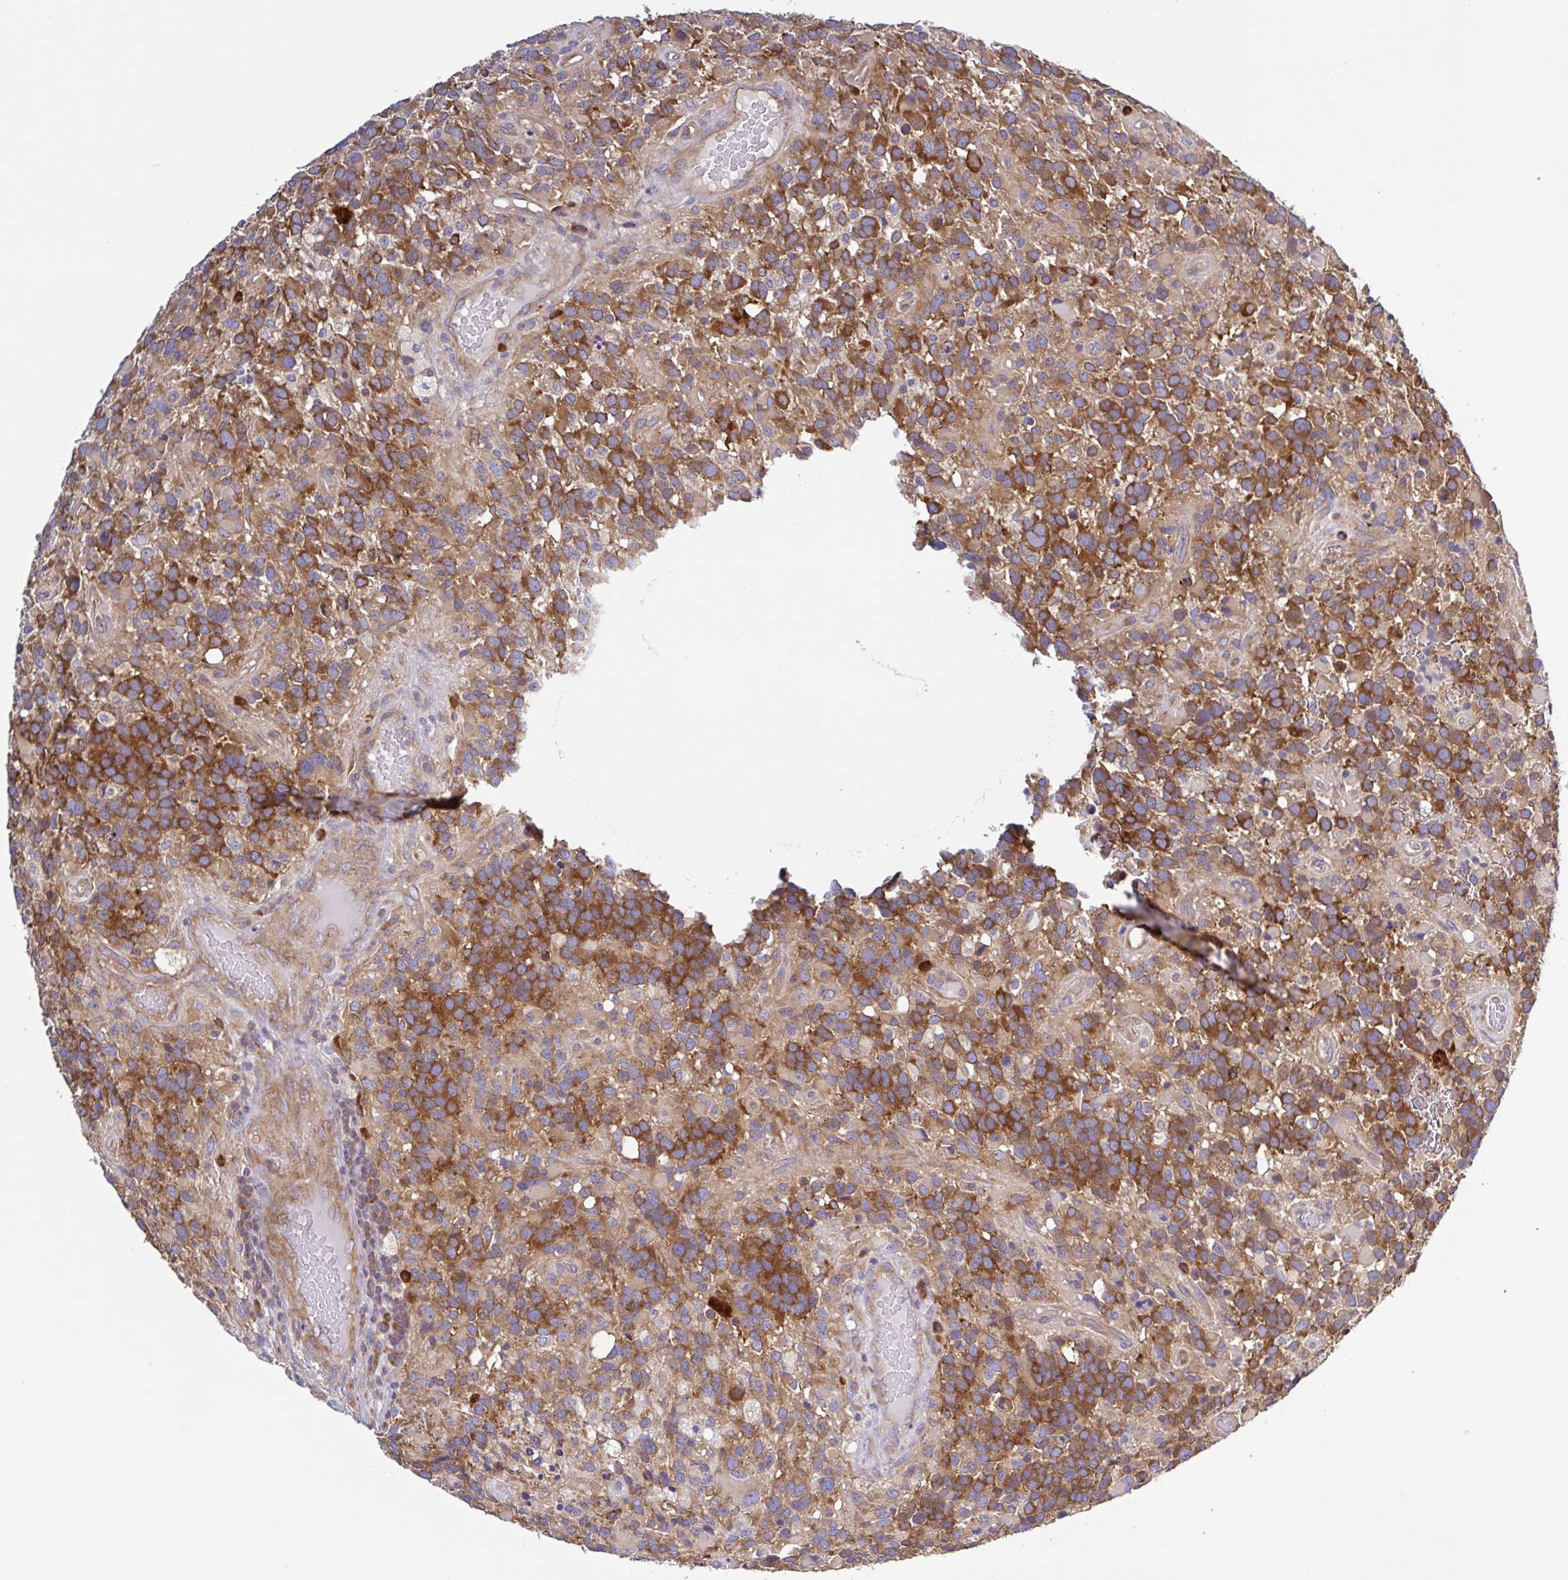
{"staining": {"intensity": "strong", "quantity": "25%-75%", "location": "cytoplasmic/membranous"}, "tissue": "glioma", "cell_type": "Tumor cells", "image_type": "cancer", "snomed": [{"axis": "morphology", "description": "Glioma, malignant, High grade"}, {"axis": "topography", "description": "Brain"}], "caption": "Immunohistochemistry image of neoplastic tissue: human glioma stained using immunohistochemistry displays high levels of strong protein expression localized specifically in the cytoplasmic/membranous of tumor cells, appearing as a cytoplasmic/membranous brown color.", "gene": "LARS1", "patient": {"sex": "female", "age": 40}}